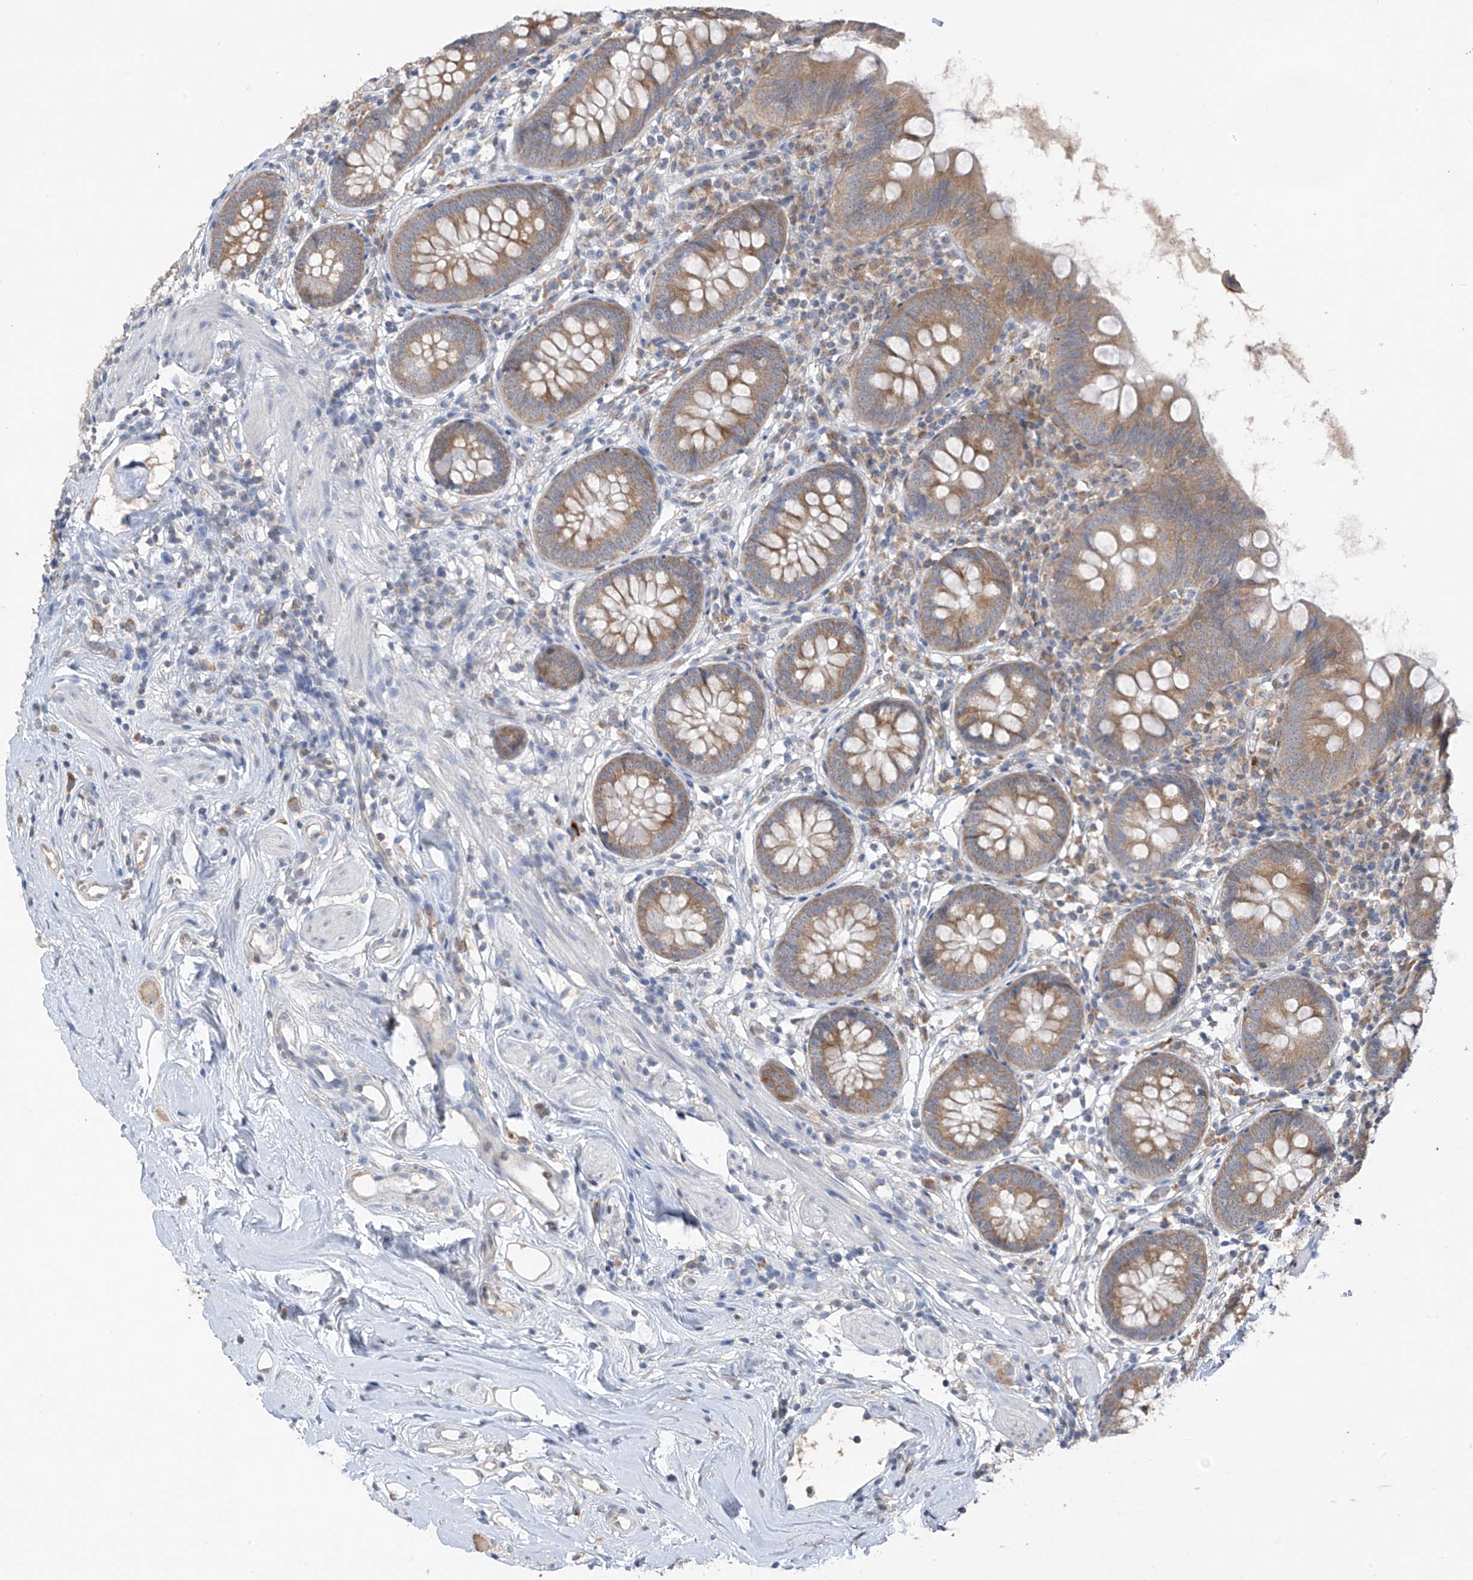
{"staining": {"intensity": "moderate", "quantity": "25%-75%", "location": "cytoplasmic/membranous"}, "tissue": "appendix", "cell_type": "Glandular cells", "image_type": "normal", "snomed": [{"axis": "morphology", "description": "Normal tissue, NOS"}, {"axis": "topography", "description": "Appendix"}], "caption": "A medium amount of moderate cytoplasmic/membranous positivity is identified in approximately 25%-75% of glandular cells in benign appendix.", "gene": "RPL4", "patient": {"sex": "female", "age": 62}}